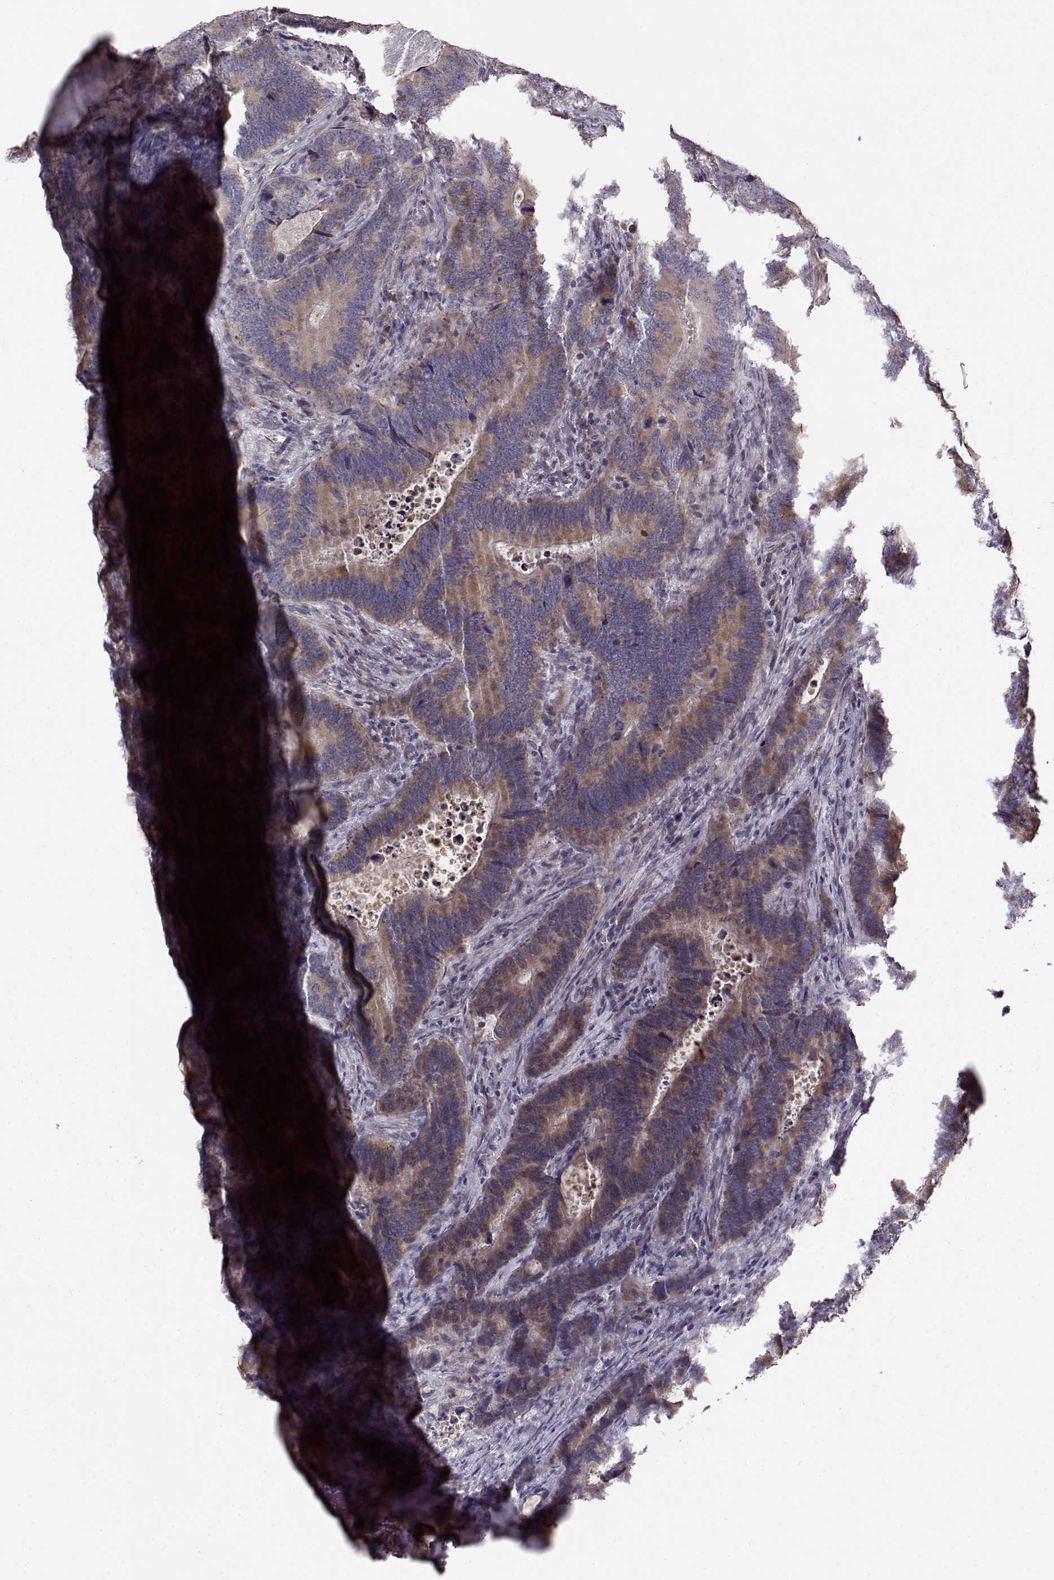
{"staining": {"intensity": "moderate", "quantity": "<25%", "location": "cytoplasmic/membranous"}, "tissue": "colorectal cancer", "cell_type": "Tumor cells", "image_type": "cancer", "snomed": [{"axis": "morphology", "description": "Adenocarcinoma, NOS"}, {"axis": "topography", "description": "Colon"}], "caption": "DAB (3,3'-diaminobenzidine) immunohistochemical staining of human colorectal cancer demonstrates moderate cytoplasmic/membranous protein expression in approximately <25% of tumor cells.", "gene": "ENTPD8", "patient": {"sex": "female", "age": 82}}